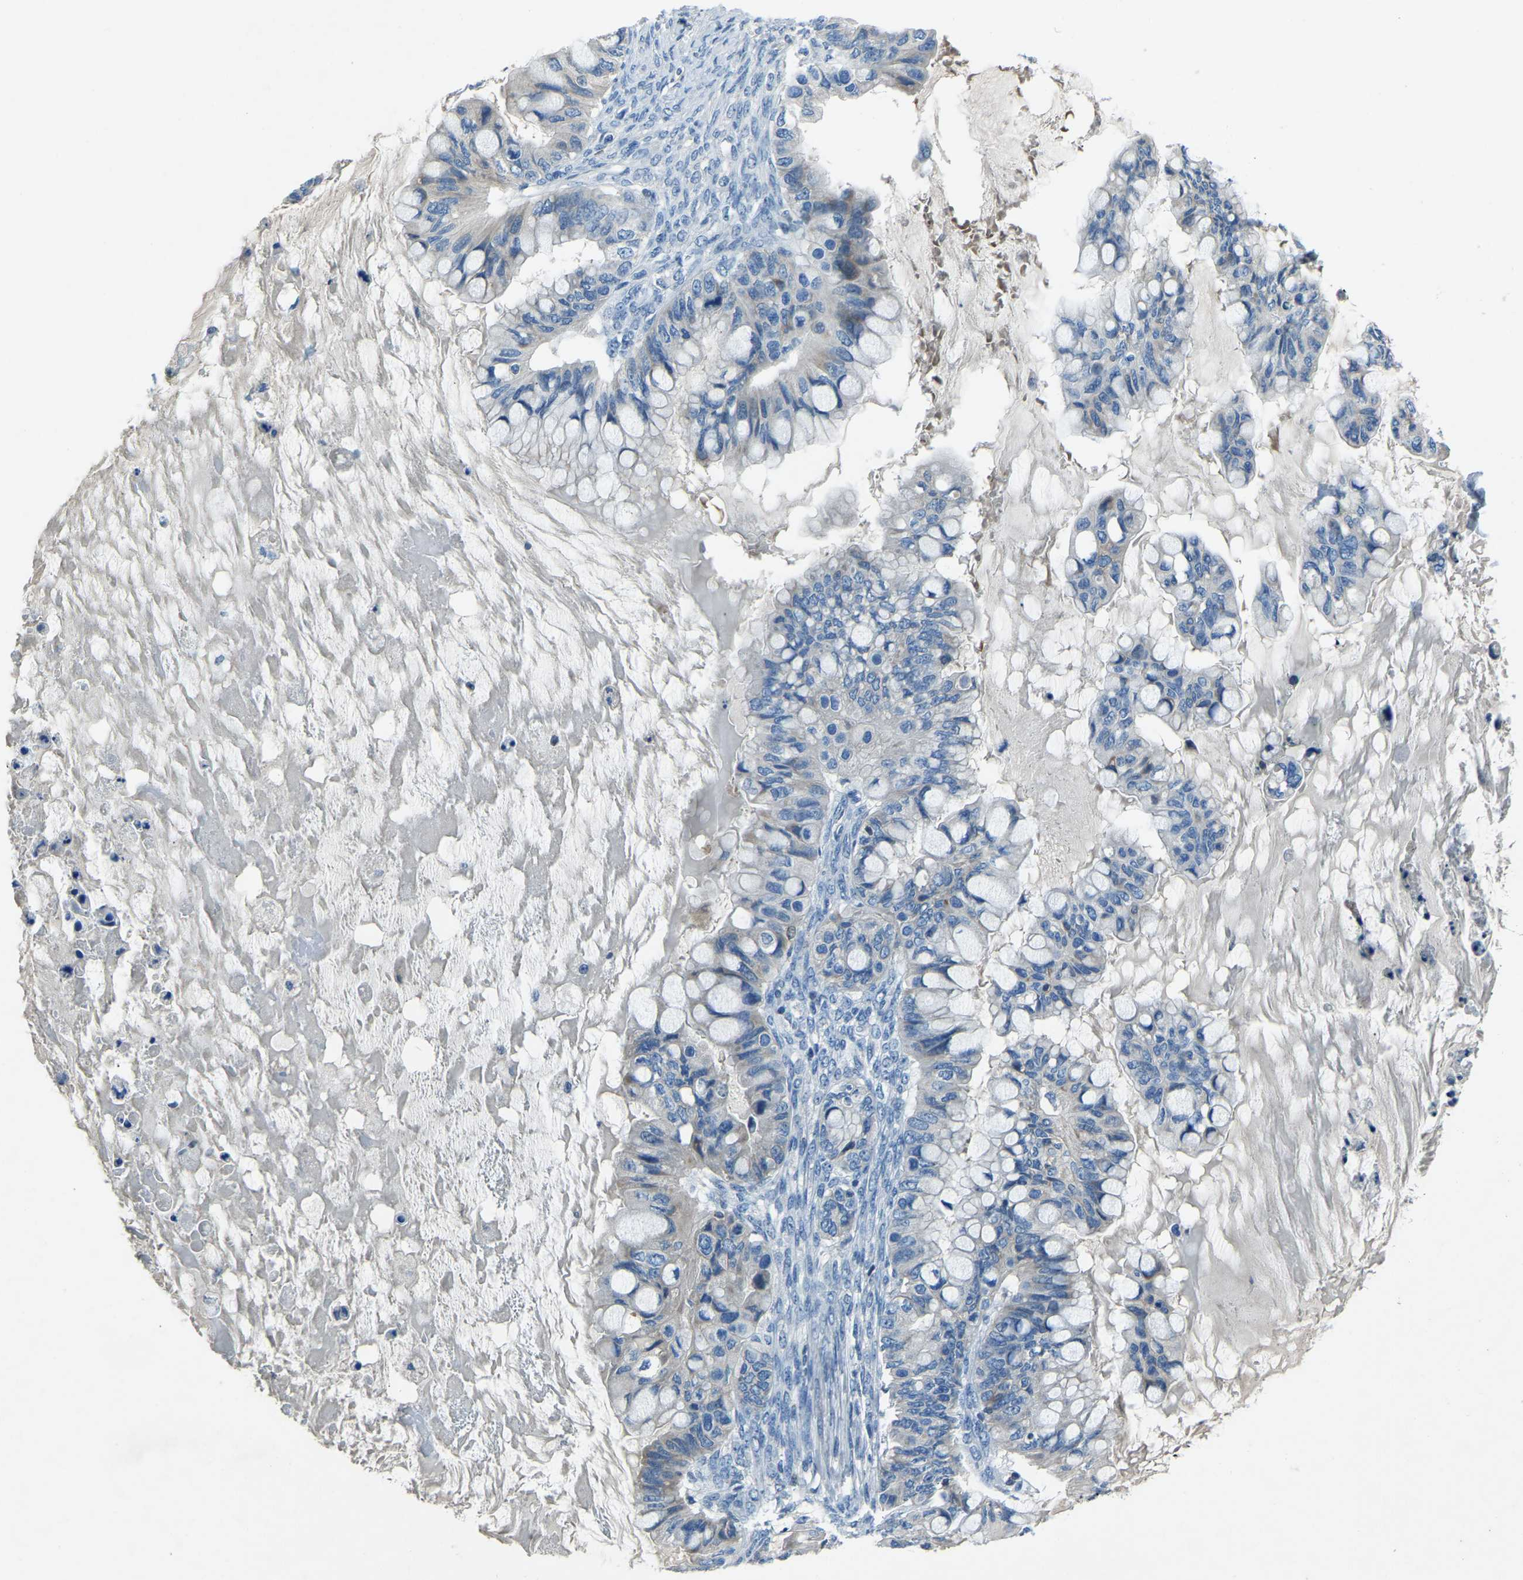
{"staining": {"intensity": "moderate", "quantity": "<25%", "location": "cytoplasmic/membranous"}, "tissue": "ovarian cancer", "cell_type": "Tumor cells", "image_type": "cancer", "snomed": [{"axis": "morphology", "description": "Cystadenocarcinoma, mucinous, NOS"}, {"axis": "topography", "description": "Ovary"}], "caption": "Immunohistochemistry (IHC) (DAB (3,3'-diaminobenzidine)) staining of ovarian cancer reveals moderate cytoplasmic/membranous protein staining in approximately <25% of tumor cells. (Stains: DAB in brown, nuclei in blue, Microscopy: brightfield microscopy at high magnification).", "gene": "XIRP1", "patient": {"sex": "female", "age": 80}}